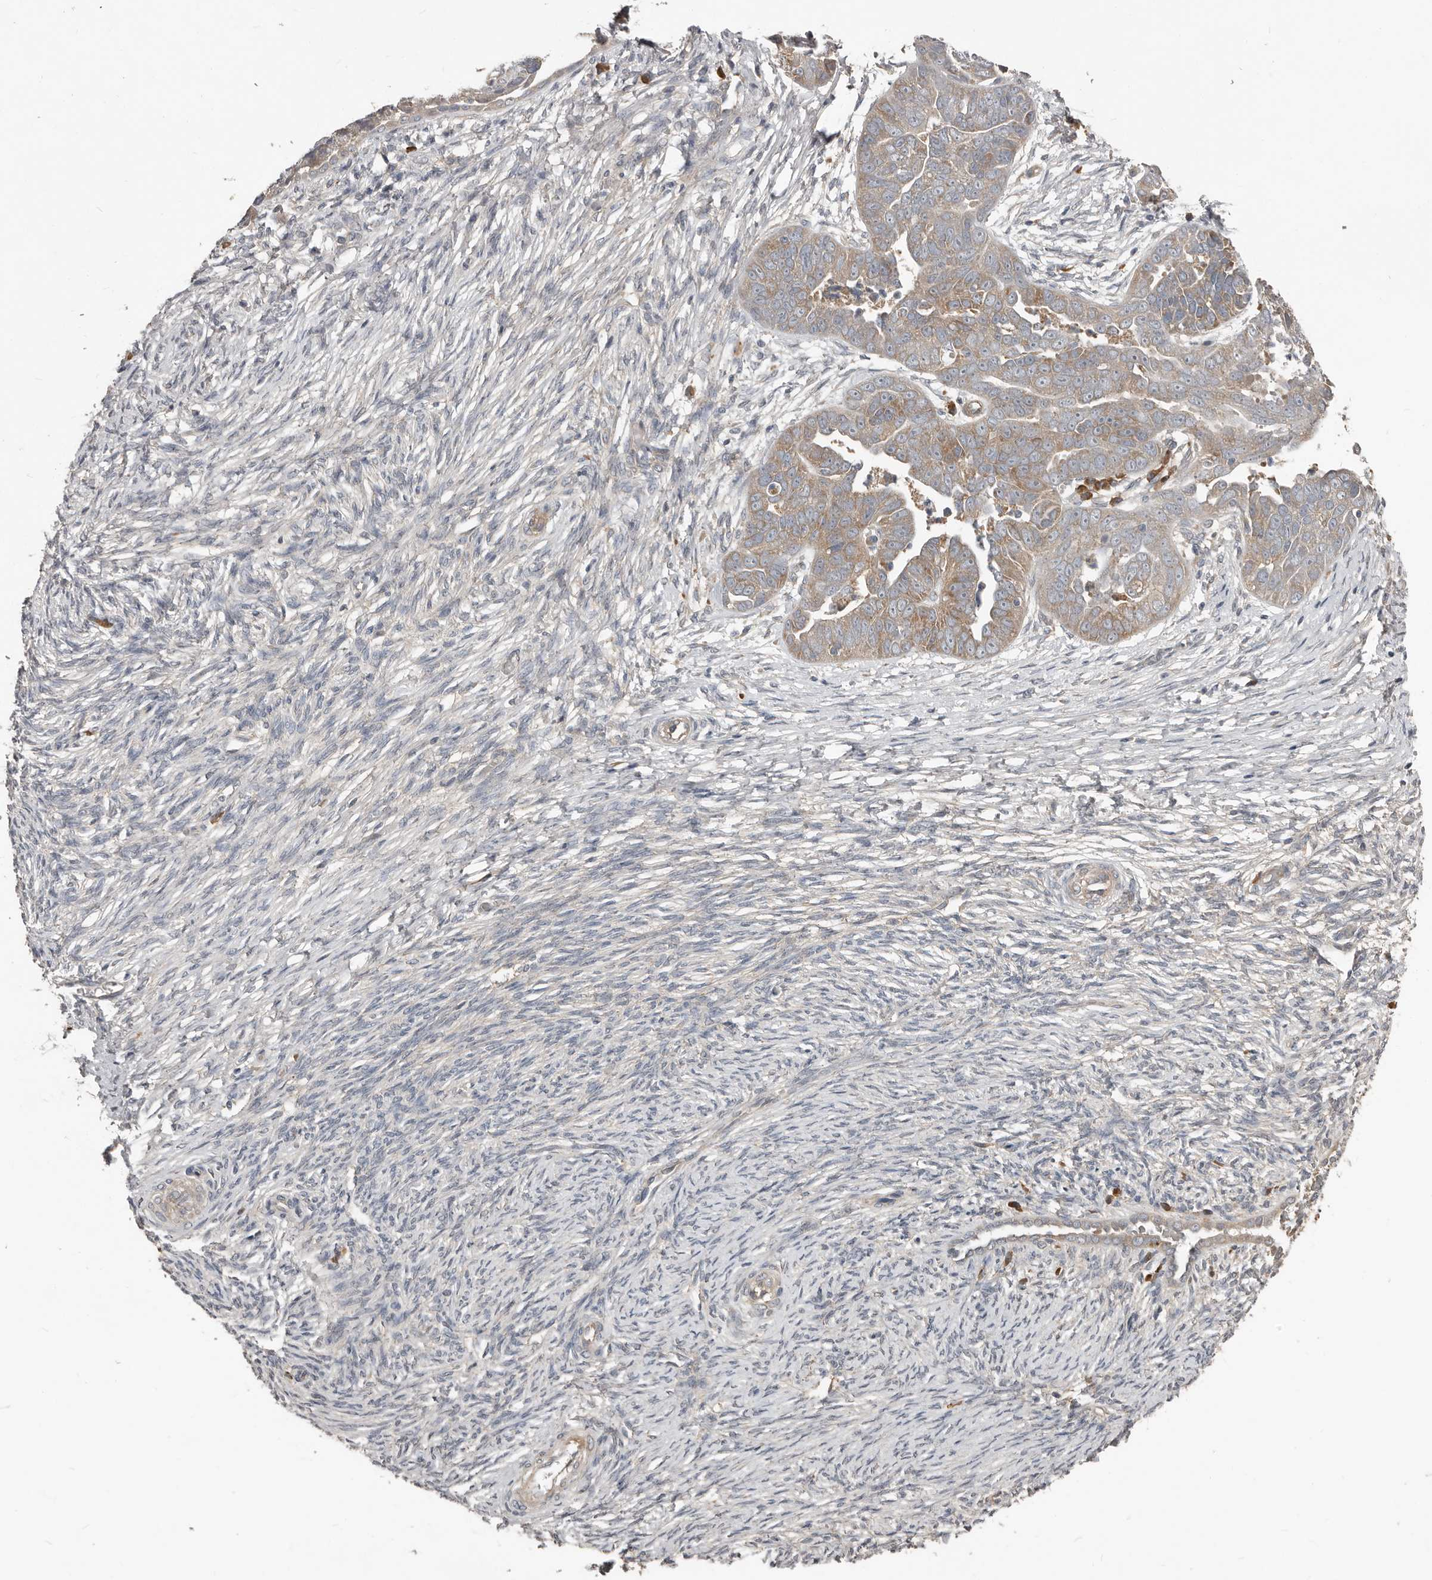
{"staining": {"intensity": "moderate", "quantity": ">75%", "location": "cytoplasmic/membranous"}, "tissue": "ovarian cancer", "cell_type": "Tumor cells", "image_type": "cancer", "snomed": [{"axis": "morphology", "description": "Cystadenocarcinoma, serous, NOS"}, {"axis": "topography", "description": "Ovary"}], "caption": "This image exhibits ovarian serous cystadenocarcinoma stained with immunohistochemistry to label a protein in brown. The cytoplasmic/membranous of tumor cells show moderate positivity for the protein. Nuclei are counter-stained blue.", "gene": "AKNAD1", "patient": {"sex": "female", "age": 44}}